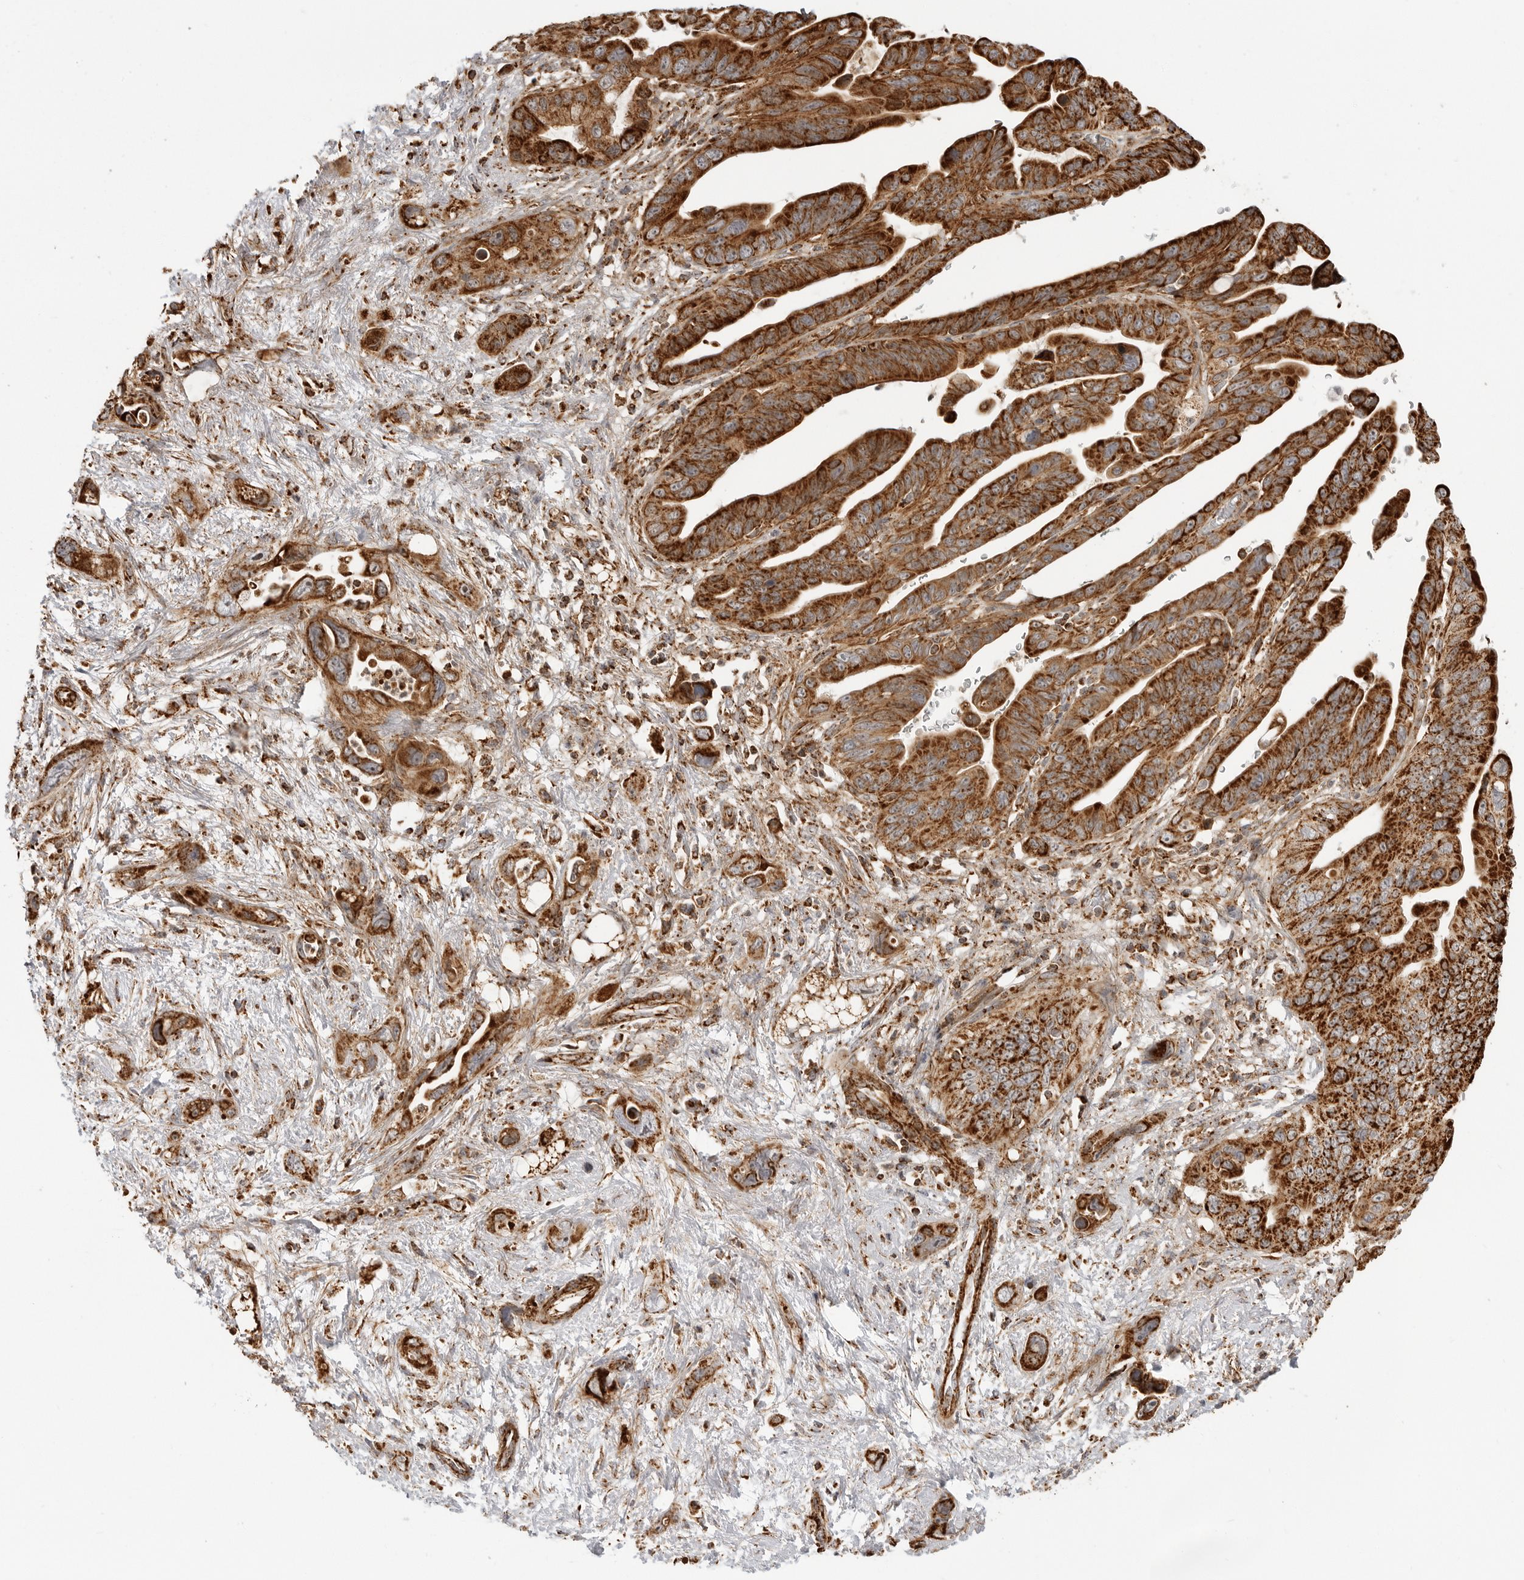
{"staining": {"intensity": "strong", "quantity": ">75%", "location": "cytoplasmic/membranous"}, "tissue": "pancreatic cancer", "cell_type": "Tumor cells", "image_type": "cancer", "snomed": [{"axis": "morphology", "description": "Adenocarcinoma, NOS"}, {"axis": "topography", "description": "Pancreas"}], "caption": "Protein analysis of pancreatic cancer (adenocarcinoma) tissue demonstrates strong cytoplasmic/membranous expression in approximately >75% of tumor cells. The staining was performed using DAB, with brown indicating positive protein expression. Nuclei are stained blue with hematoxylin.", "gene": "BMP2K", "patient": {"sex": "female", "age": 72}}